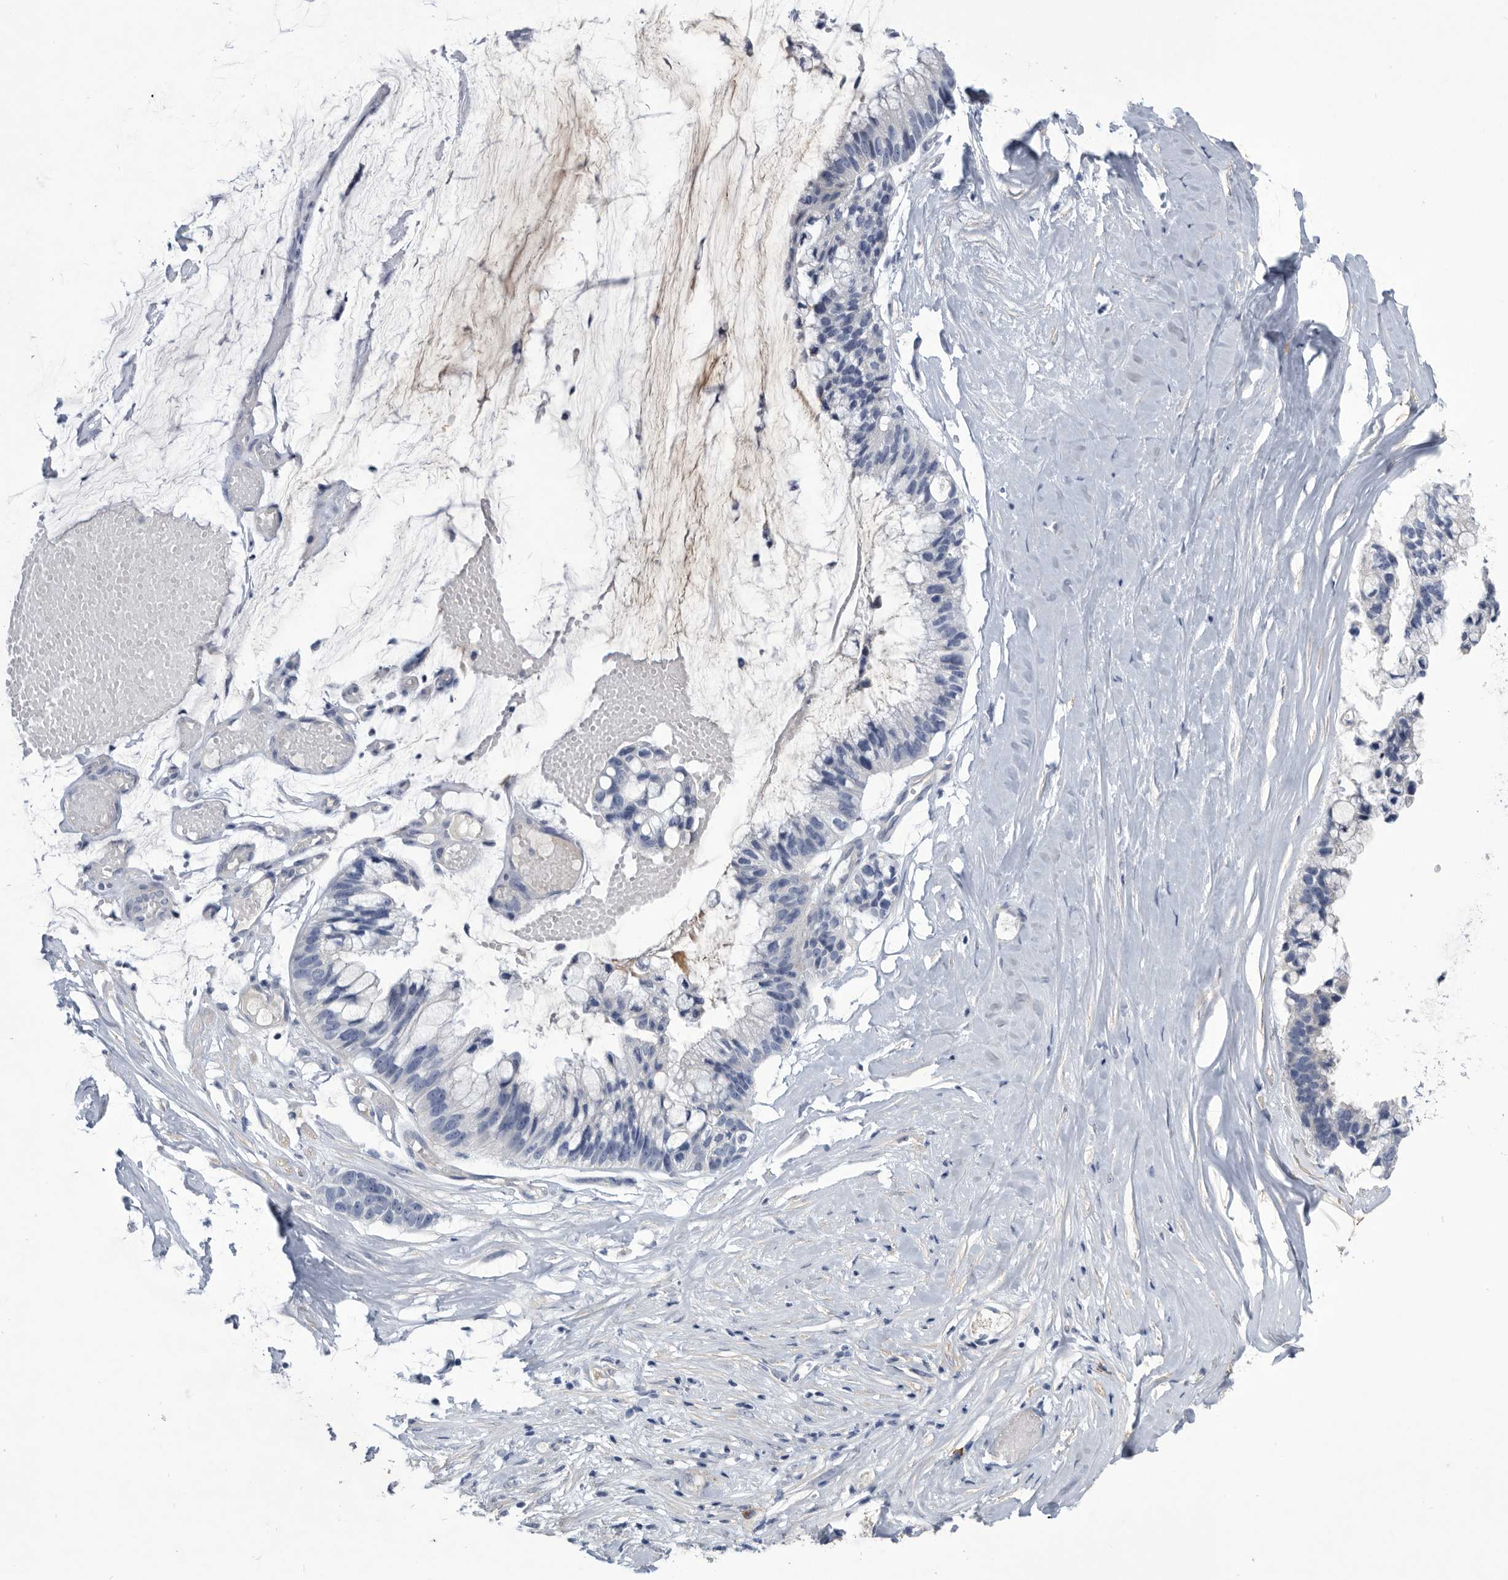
{"staining": {"intensity": "negative", "quantity": "none", "location": "none"}, "tissue": "ovarian cancer", "cell_type": "Tumor cells", "image_type": "cancer", "snomed": [{"axis": "morphology", "description": "Cystadenocarcinoma, mucinous, NOS"}, {"axis": "topography", "description": "Ovary"}], "caption": "Immunohistochemistry (IHC) photomicrograph of neoplastic tissue: mucinous cystadenocarcinoma (ovarian) stained with DAB (3,3'-diaminobenzidine) exhibits no significant protein expression in tumor cells. (DAB immunohistochemistry (IHC), high magnification).", "gene": "BTBD6", "patient": {"sex": "female", "age": 39}}